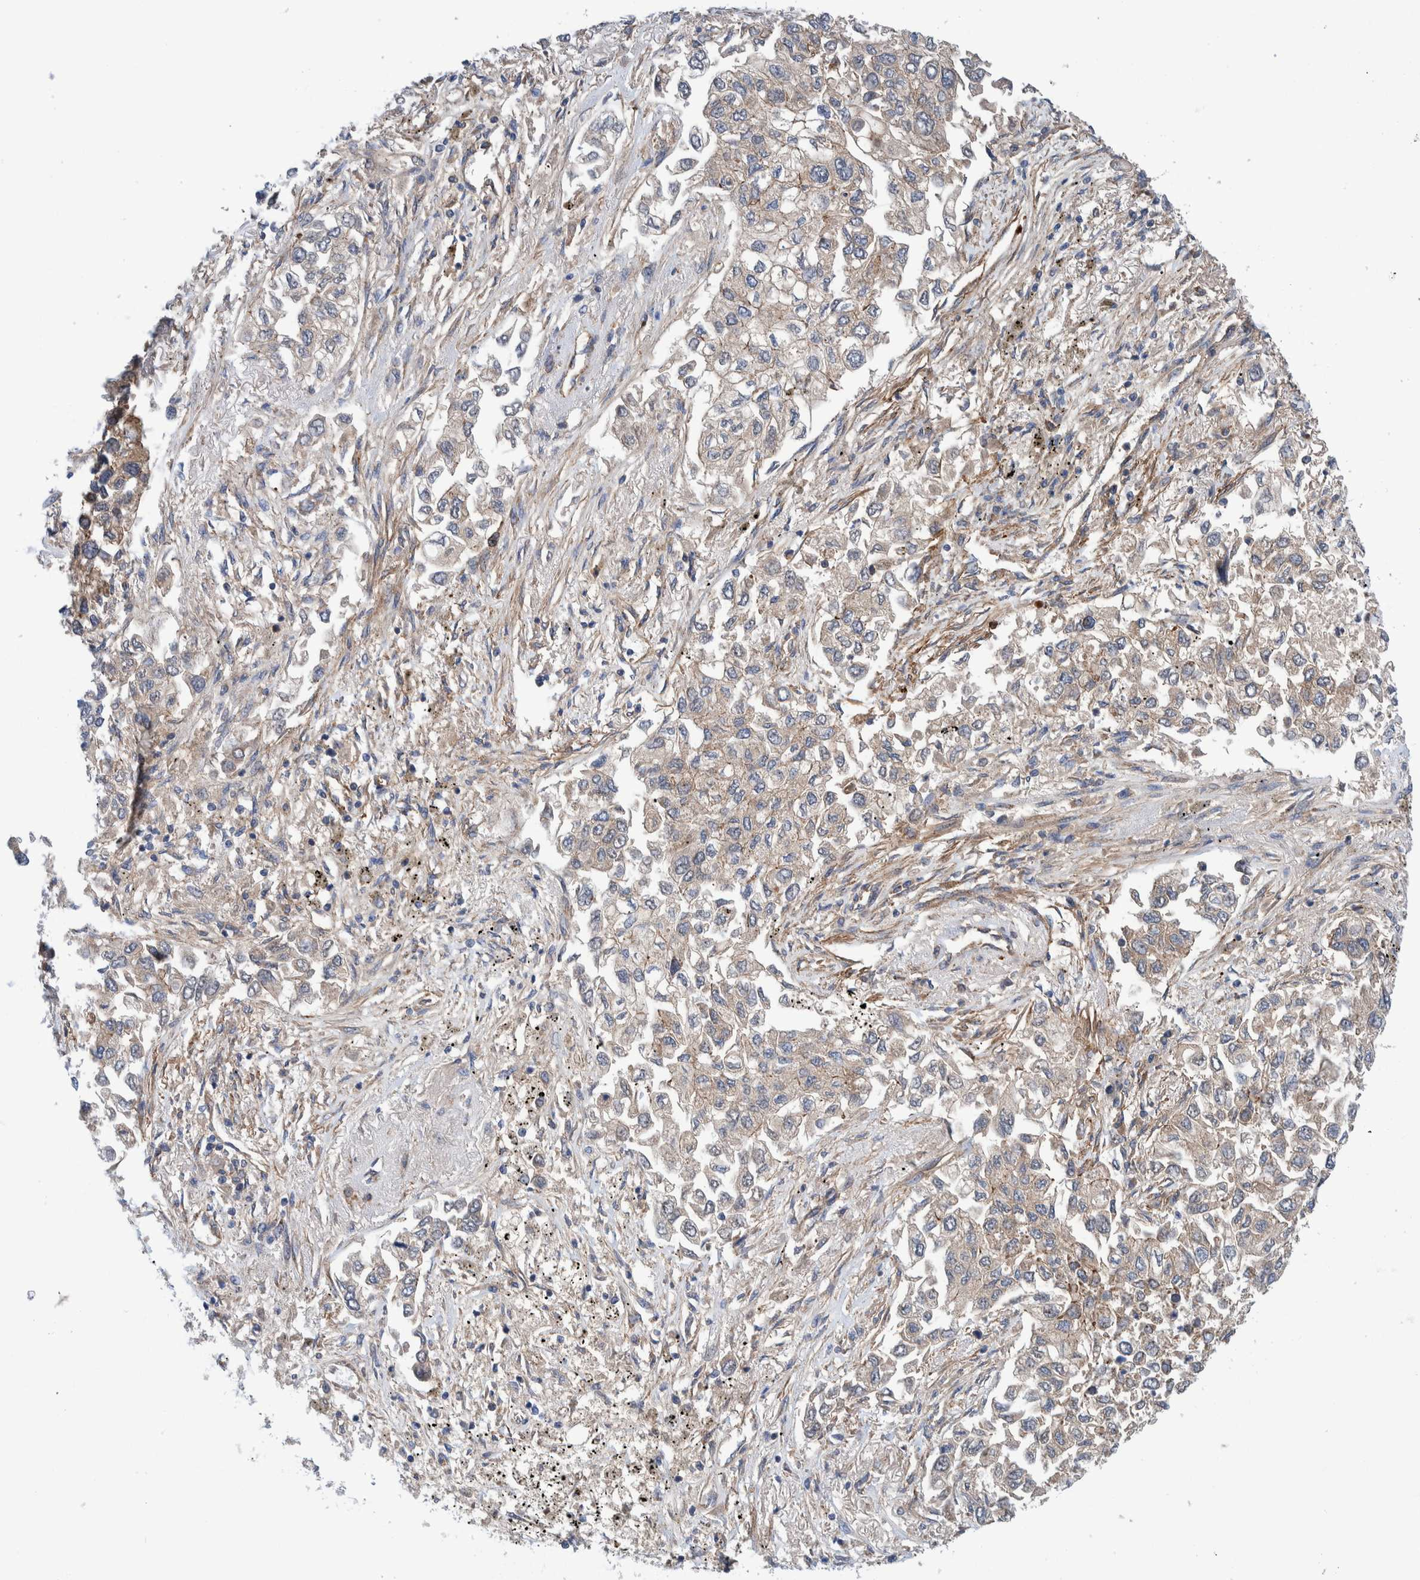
{"staining": {"intensity": "weak", "quantity": ">75%", "location": "cytoplasmic/membranous"}, "tissue": "lung cancer", "cell_type": "Tumor cells", "image_type": "cancer", "snomed": [{"axis": "morphology", "description": "Inflammation, NOS"}, {"axis": "morphology", "description": "Adenocarcinoma, NOS"}, {"axis": "topography", "description": "Lung"}], "caption": "Protein staining of lung cancer (adenocarcinoma) tissue displays weak cytoplasmic/membranous positivity in approximately >75% of tumor cells.", "gene": "SLC25A10", "patient": {"sex": "male", "age": 63}}